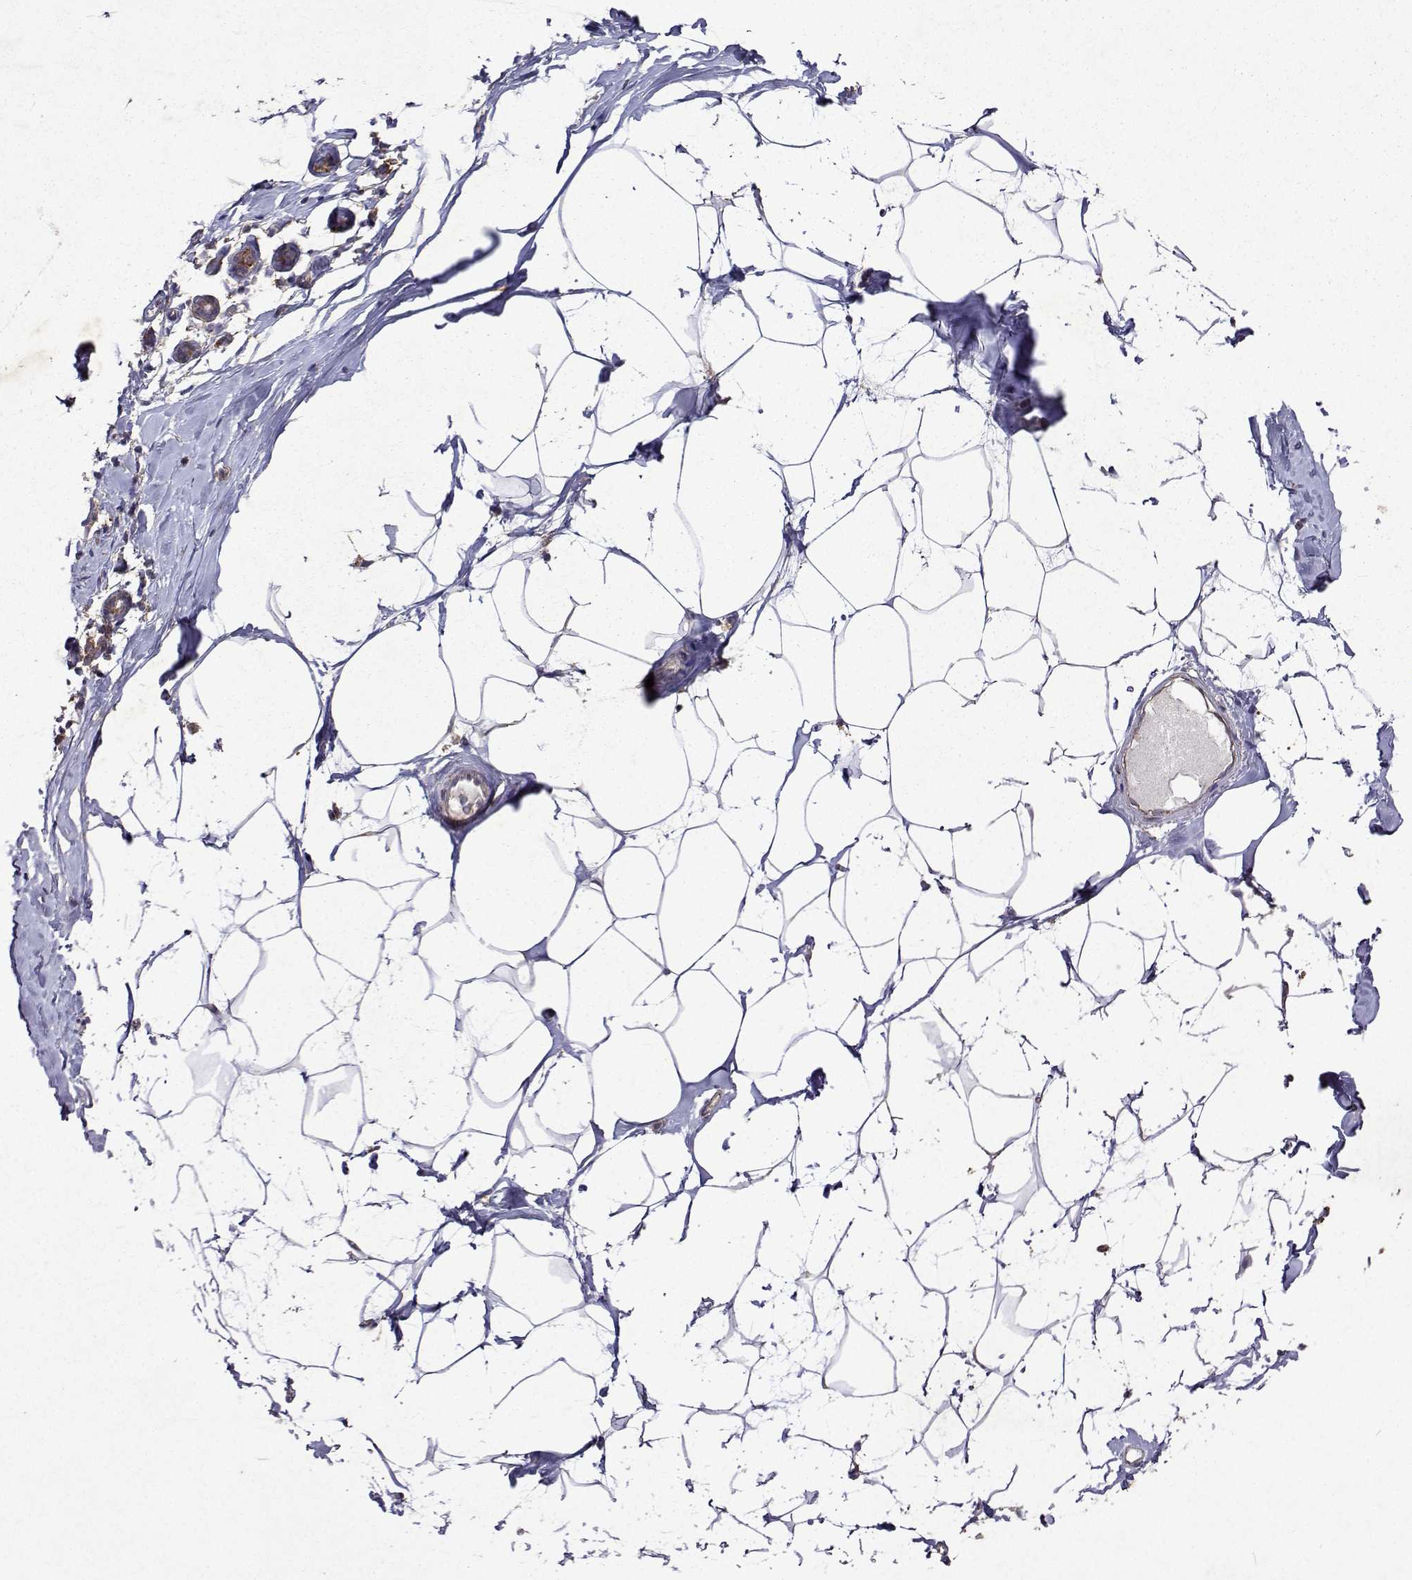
{"staining": {"intensity": "negative", "quantity": "none", "location": "none"}, "tissue": "breast", "cell_type": "Adipocytes", "image_type": "normal", "snomed": [{"axis": "morphology", "description": "Normal tissue, NOS"}, {"axis": "topography", "description": "Breast"}], "caption": "IHC histopathology image of normal breast: breast stained with DAB exhibits no significant protein staining in adipocytes.", "gene": "TARBP2", "patient": {"sex": "female", "age": 32}}